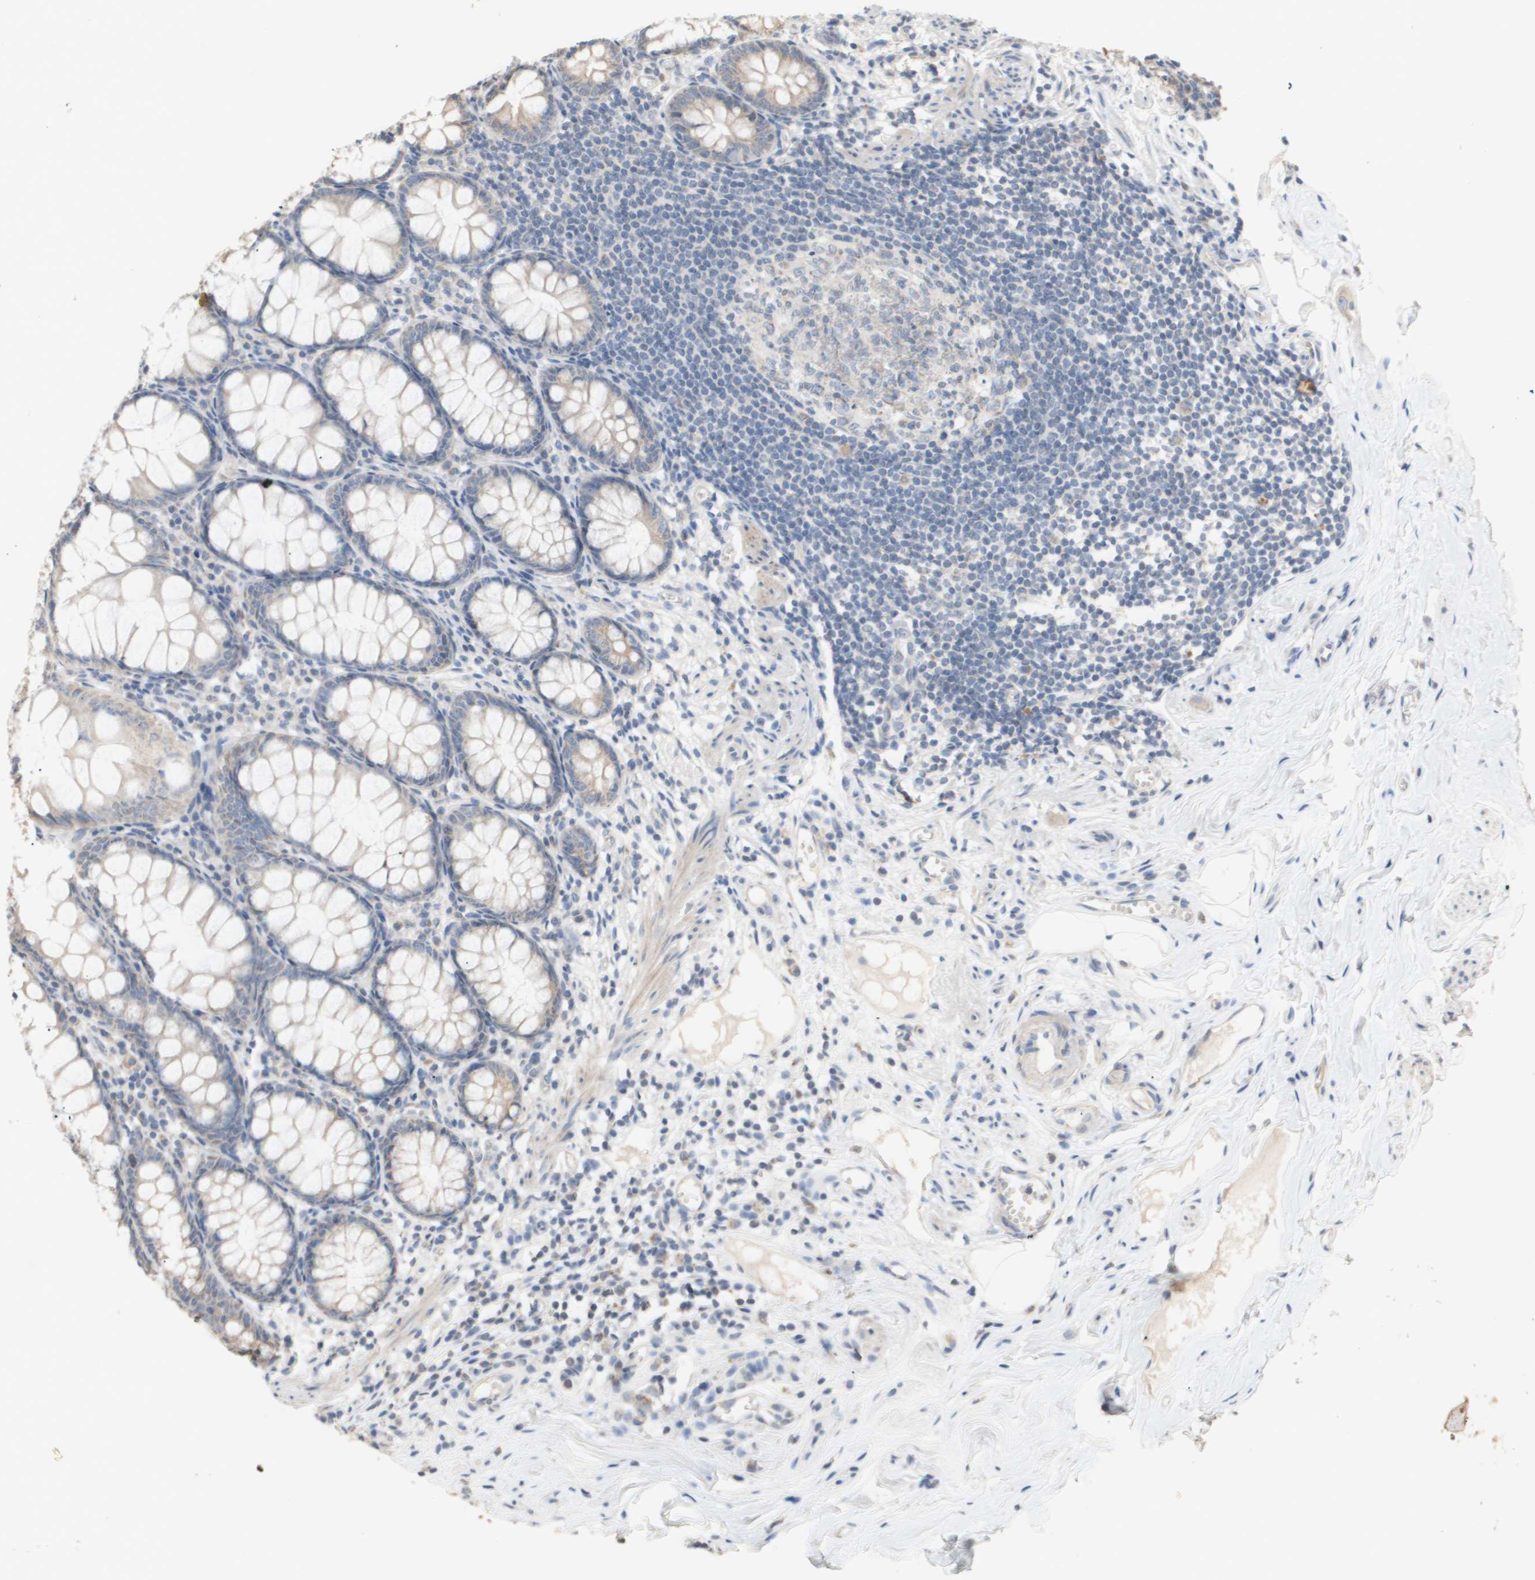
{"staining": {"intensity": "weak", "quantity": ">75%", "location": "cytoplasmic/membranous"}, "tissue": "appendix", "cell_type": "Glandular cells", "image_type": "normal", "snomed": [{"axis": "morphology", "description": "Normal tissue, NOS"}, {"axis": "topography", "description": "Appendix"}], "caption": "Immunohistochemical staining of unremarkable human appendix reveals low levels of weak cytoplasmic/membranous staining in about >75% of glandular cells.", "gene": "PTGIS", "patient": {"sex": "female", "age": 77}}